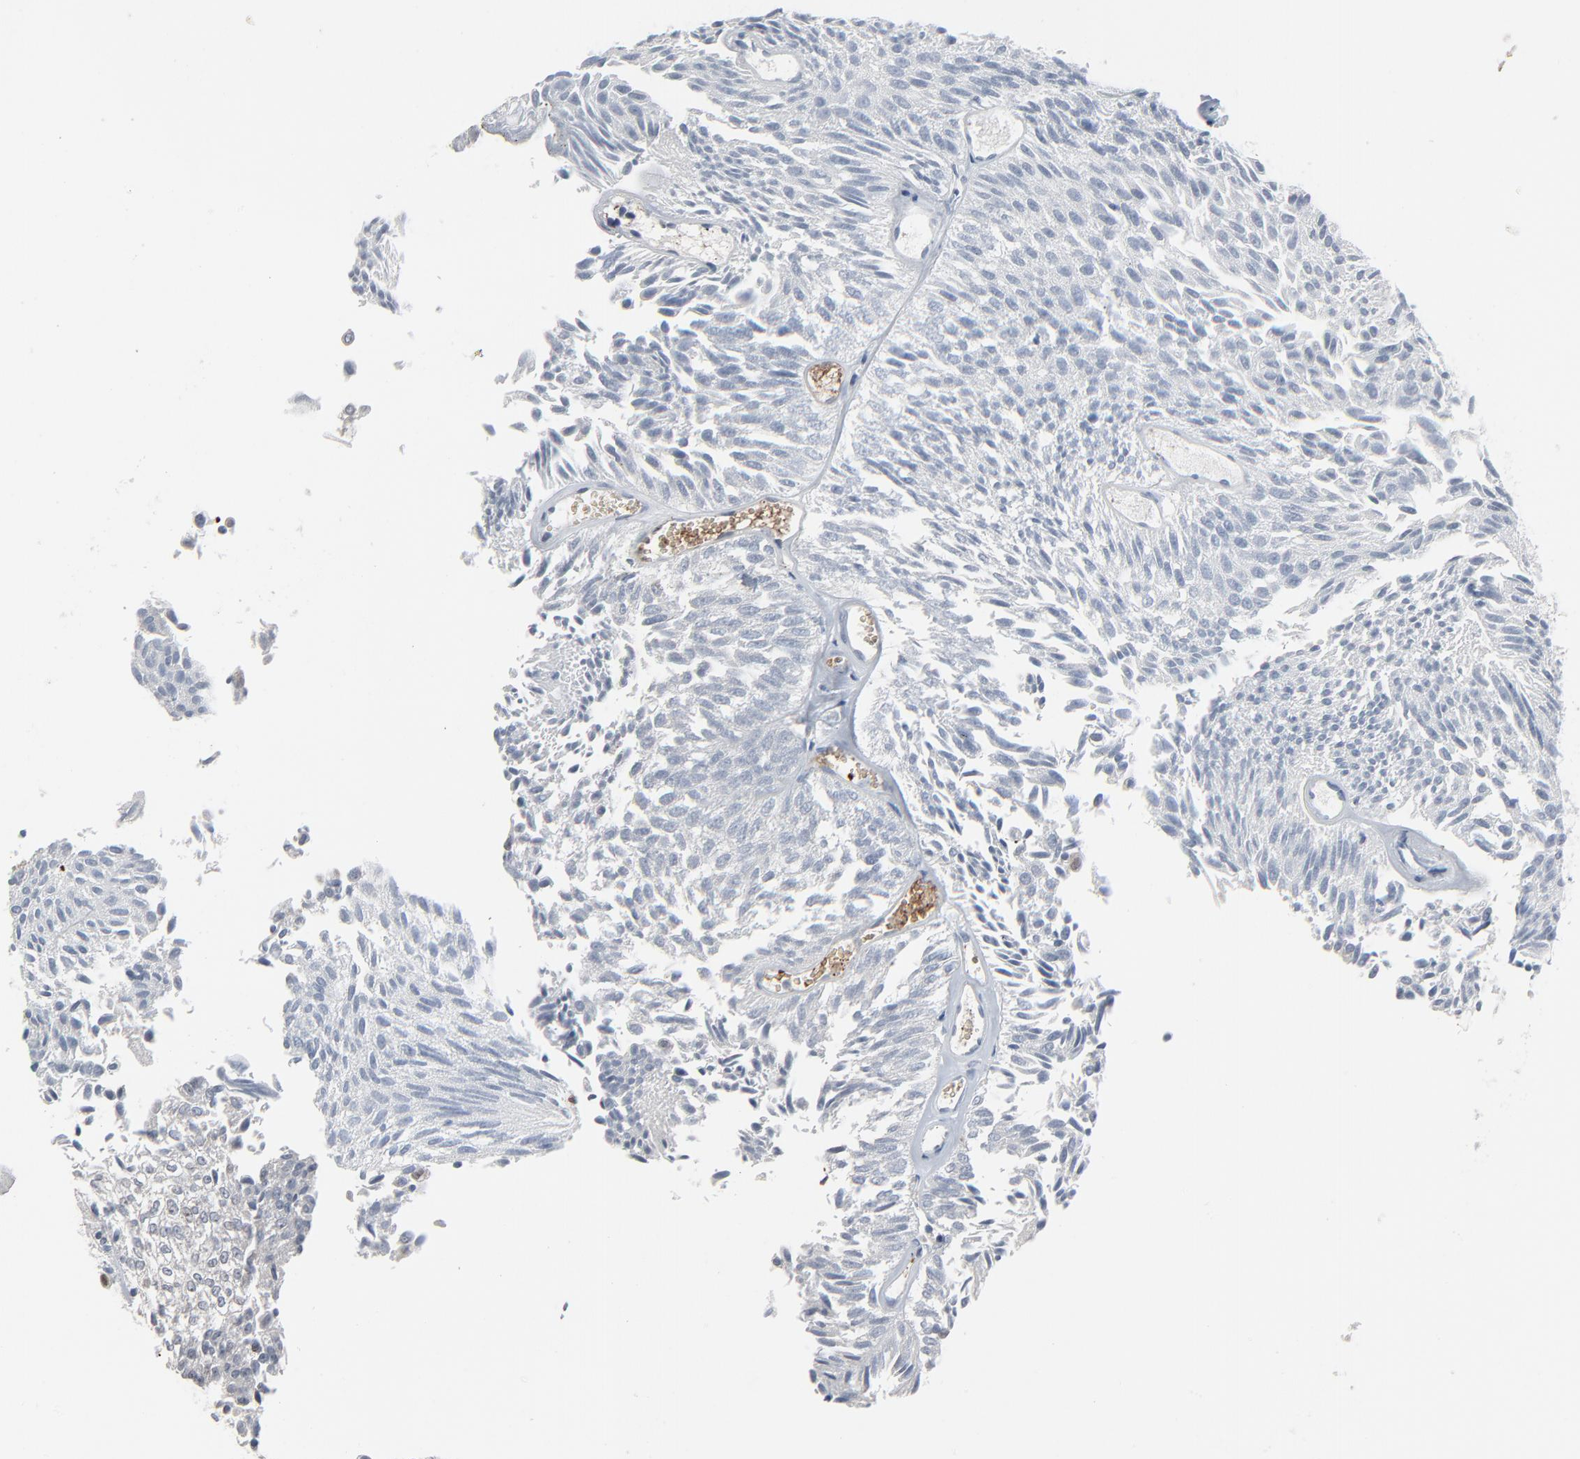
{"staining": {"intensity": "negative", "quantity": "none", "location": "none"}, "tissue": "urothelial cancer", "cell_type": "Tumor cells", "image_type": "cancer", "snomed": [{"axis": "morphology", "description": "Urothelial carcinoma, Low grade"}, {"axis": "topography", "description": "Urinary bladder"}], "caption": "Immunohistochemistry histopathology image of human urothelial cancer stained for a protein (brown), which displays no expression in tumor cells.", "gene": "SAGE1", "patient": {"sex": "male", "age": 76}}